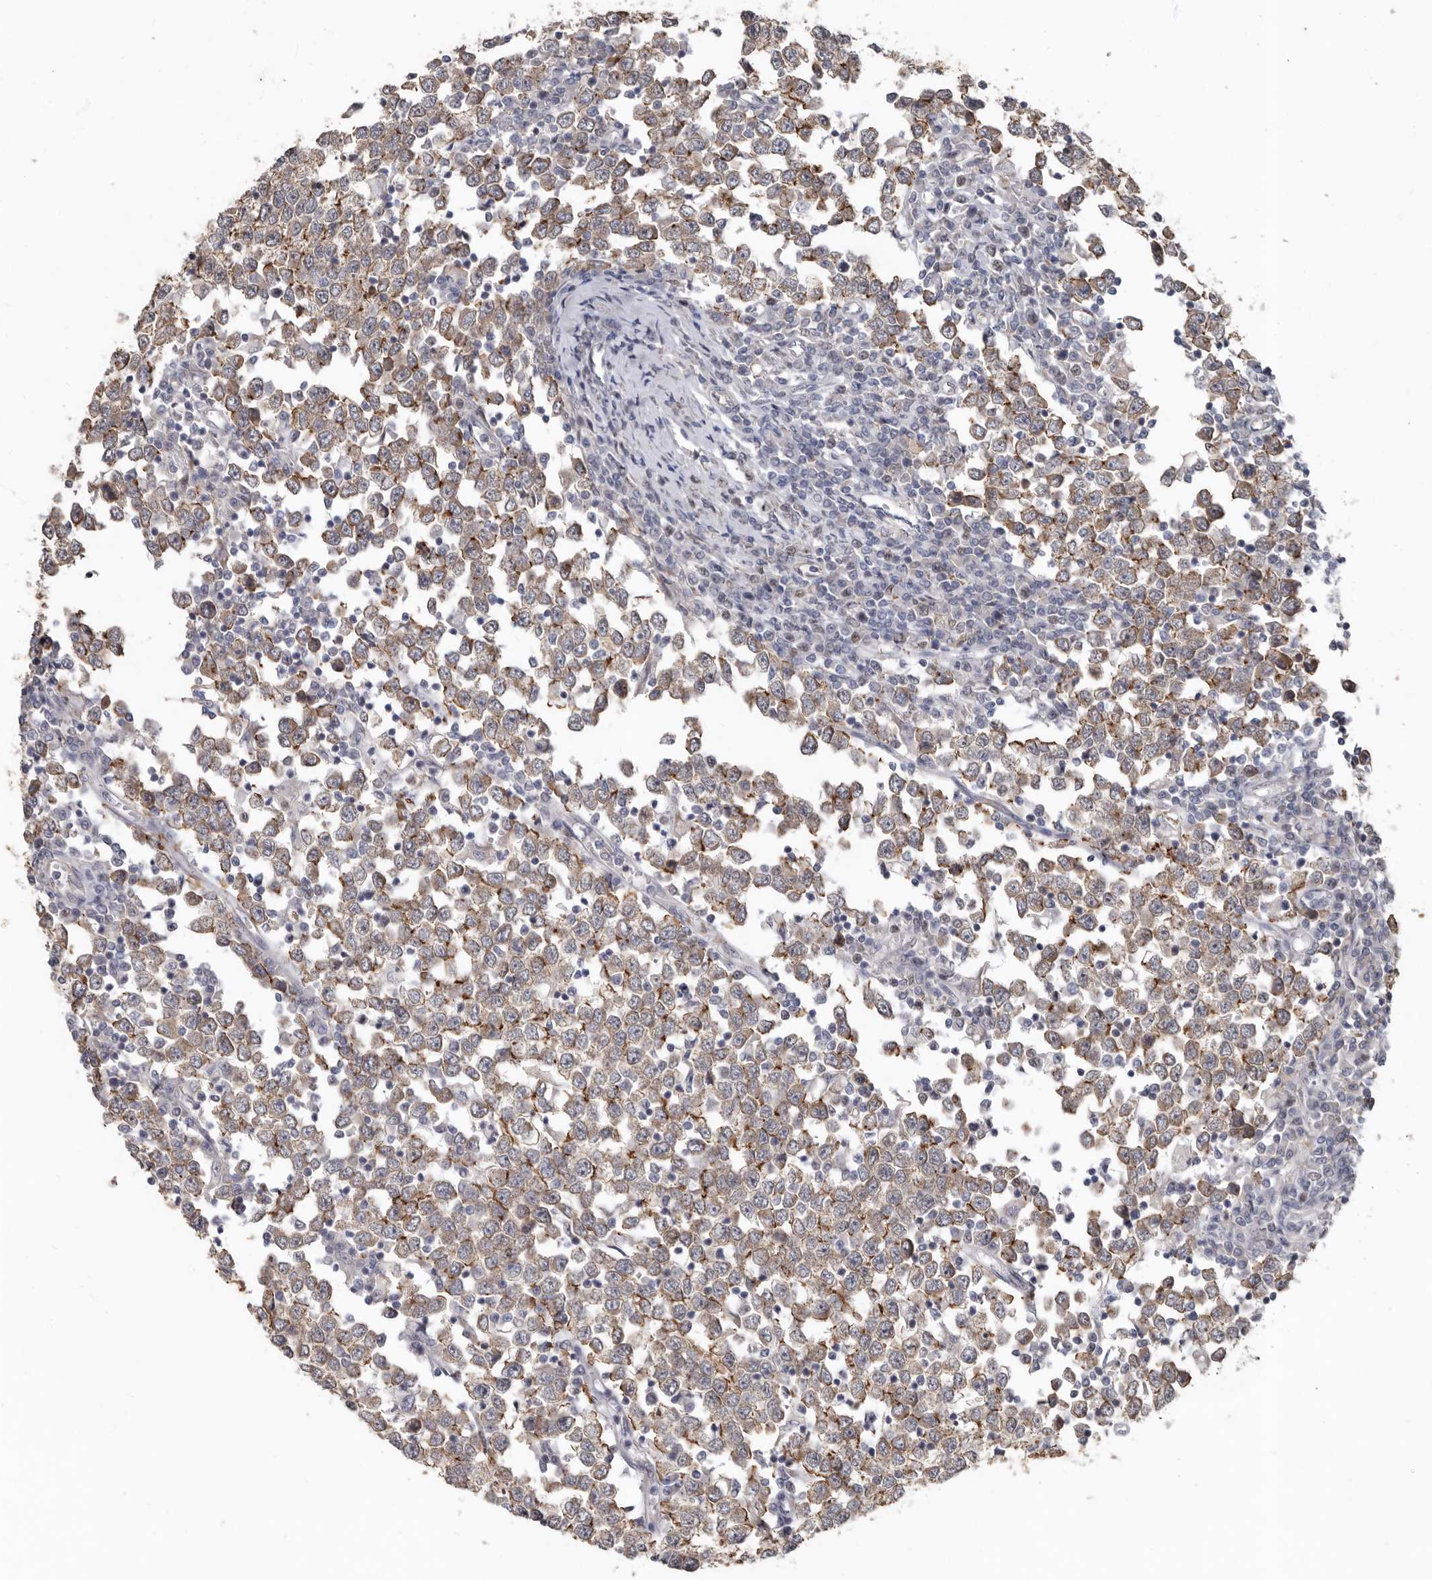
{"staining": {"intensity": "weak", "quantity": "<25%", "location": "cytoplasmic/membranous"}, "tissue": "testis cancer", "cell_type": "Tumor cells", "image_type": "cancer", "snomed": [{"axis": "morphology", "description": "Seminoma, NOS"}, {"axis": "topography", "description": "Testis"}], "caption": "IHC micrograph of neoplastic tissue: seminoma (testis) stained with DAB (3,3'-diaminobenzidine) shows no significant protein staining in tumor cells.", "gene": "LRGUK", "patient": {"sex": "male", "age": 65}}